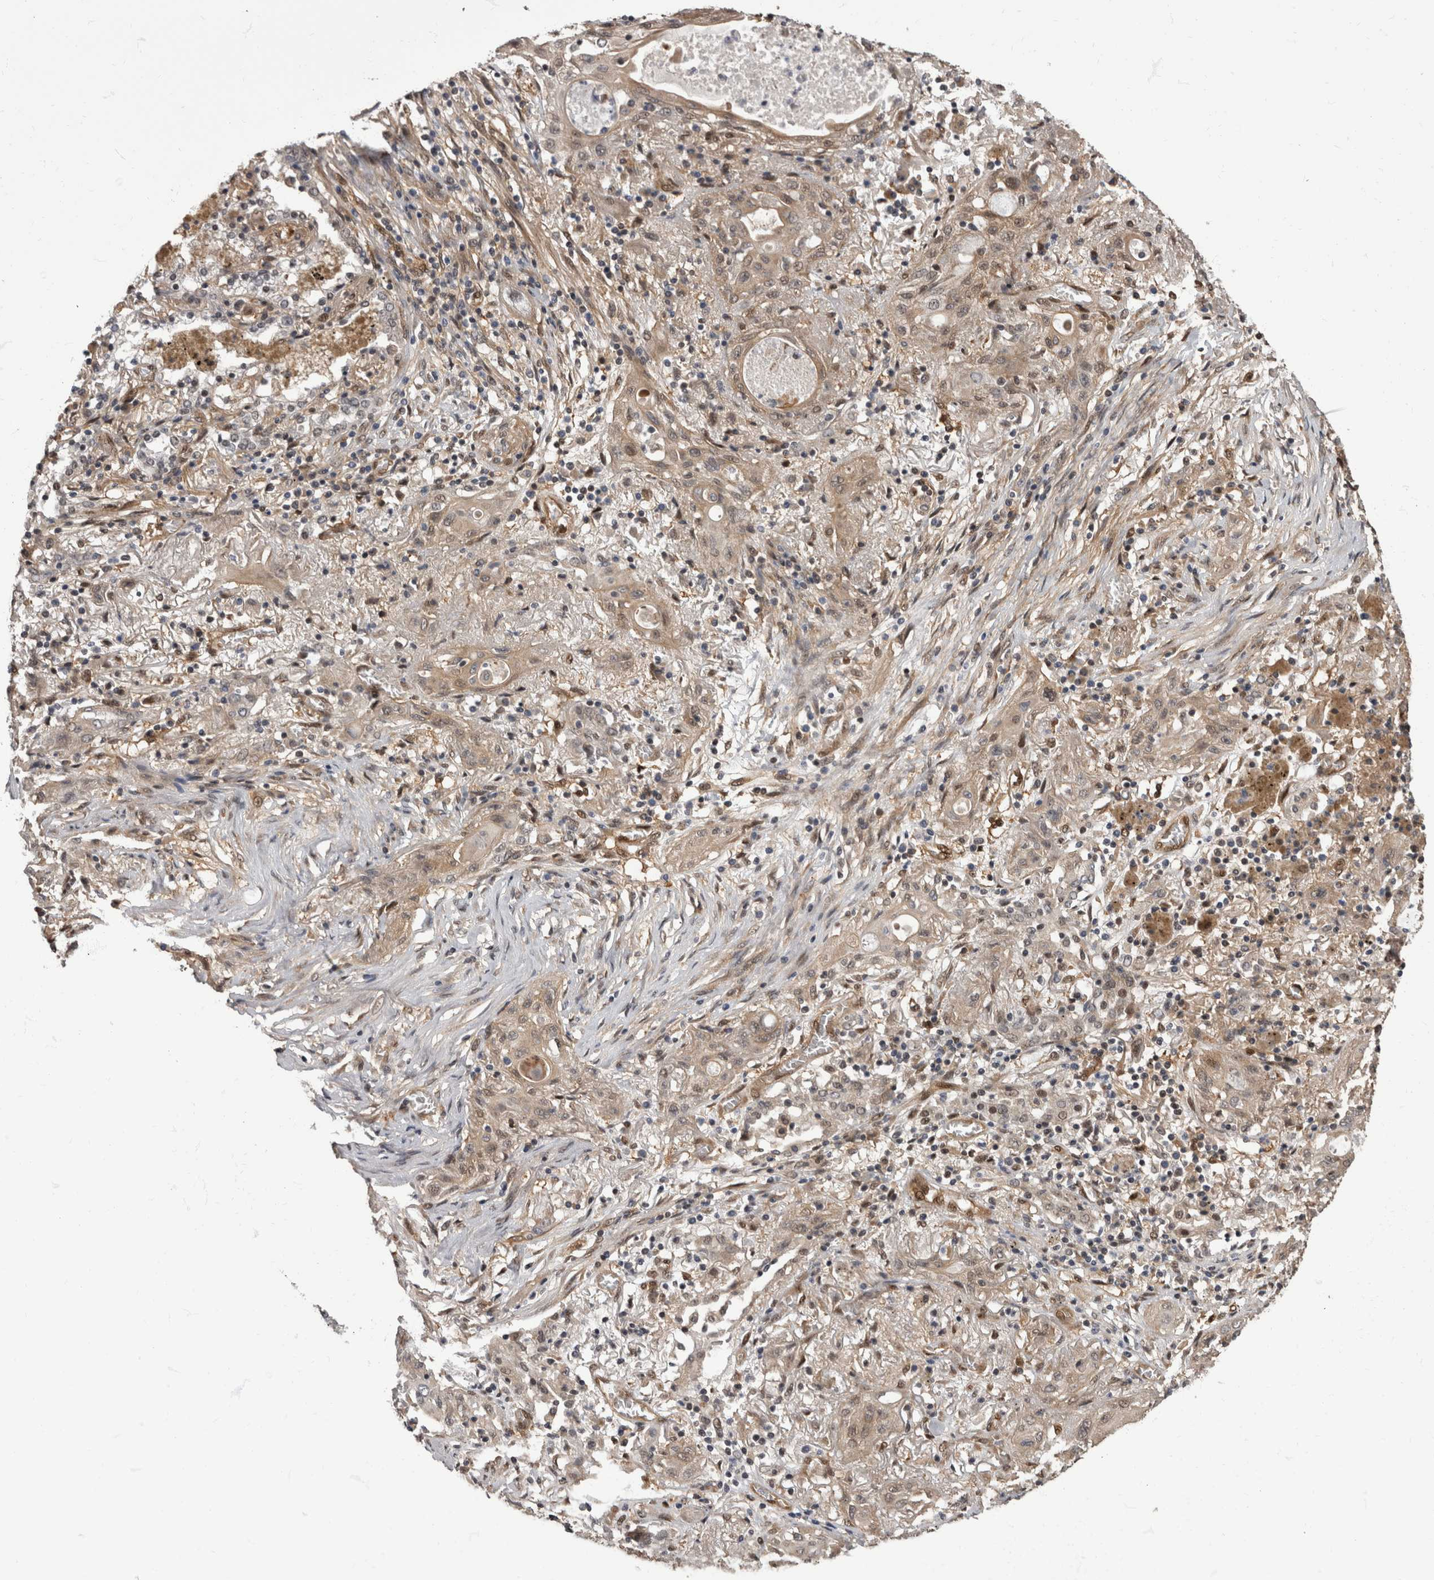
{"staining": {"intensity": "weak", "quantity": "25%-75%", "location": "cytoplasmic/membranous,nuclear"}, "tissue": "lung cancer", "cell_type": "Tumor cells", "image_type": "cancer", "snomed": [{"axis": "morphology", "description": "Squamous cell carcinoma, NOS"}, {"axis": "topography", "description": "Lung"}], "caption": "DAB immunohistochemical staining of lung cancer exhibits weak cytoplasmic/membranous and nuclear protein expression in approximately 25%-75% of tumor cells. The staining is performed using DAB brown chromogen to label protein expression. The nuclei are counter-stained blue using hematoxylin.", "gene": "AKT3", "patient": {"sex": "female", "age": 47}}